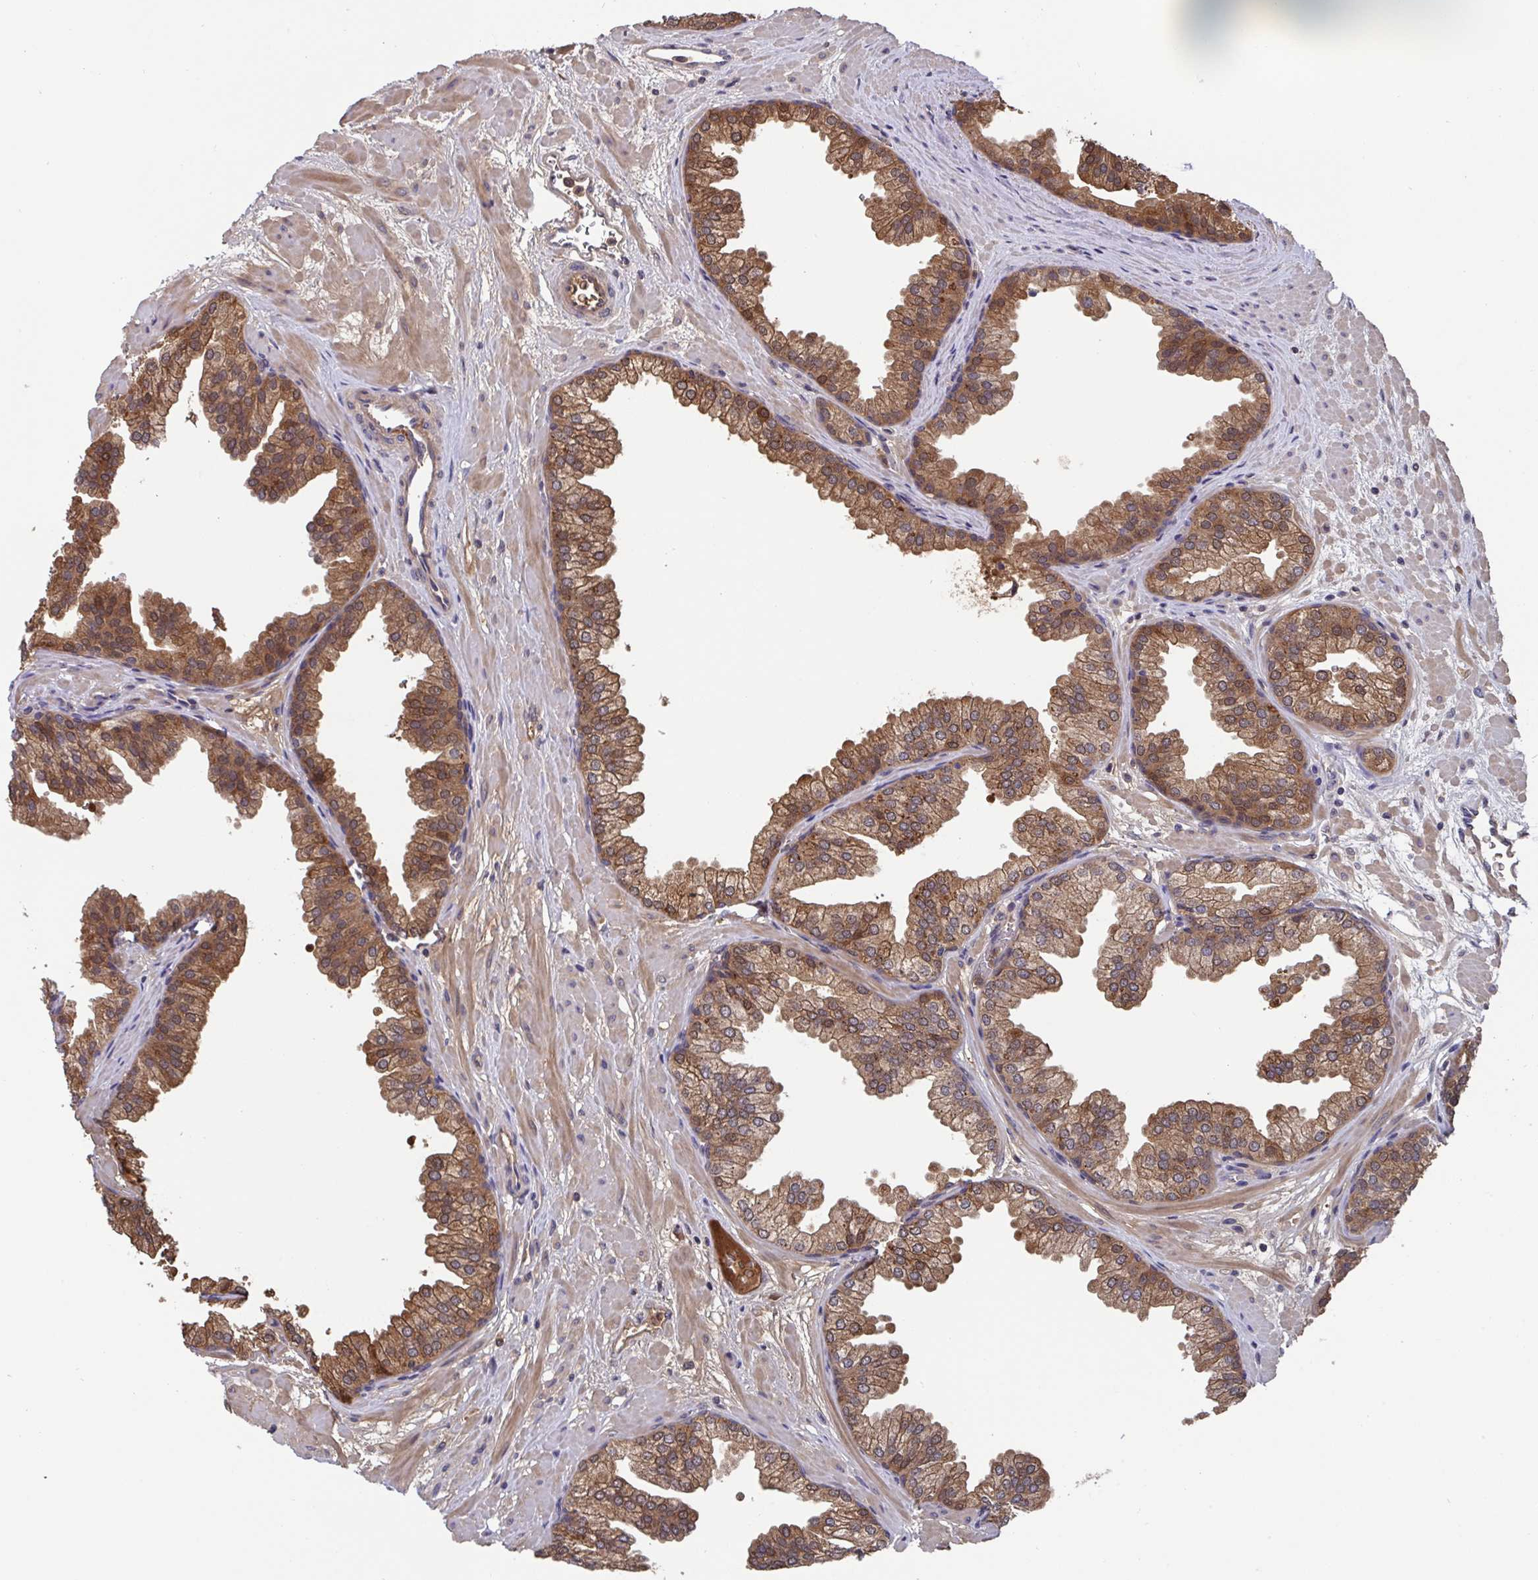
{"staining": {"intensity": "strong", "quantity": ">75%", "location": "cytoplasmic/membranous,nuclear"}, "tissue": "prostate", "cell_type": "Glandular cells", "image_type": "normal", "snomed": [{"axis": "morphology", "description": "Normal tissue, NOS"}, {"axis": "topography", "description": "Prostate"}], "caption": "Protein expression by IHC displays strong cytoplasmic/membranous,nuclear staining in approximately >75% of glandular cells in unremarkable prostate. (DAB IHC, brown staining for protein, blue staining for nuclei).", "gene": "TIGAR", "patient": {"sex": "male", "age": 37}}